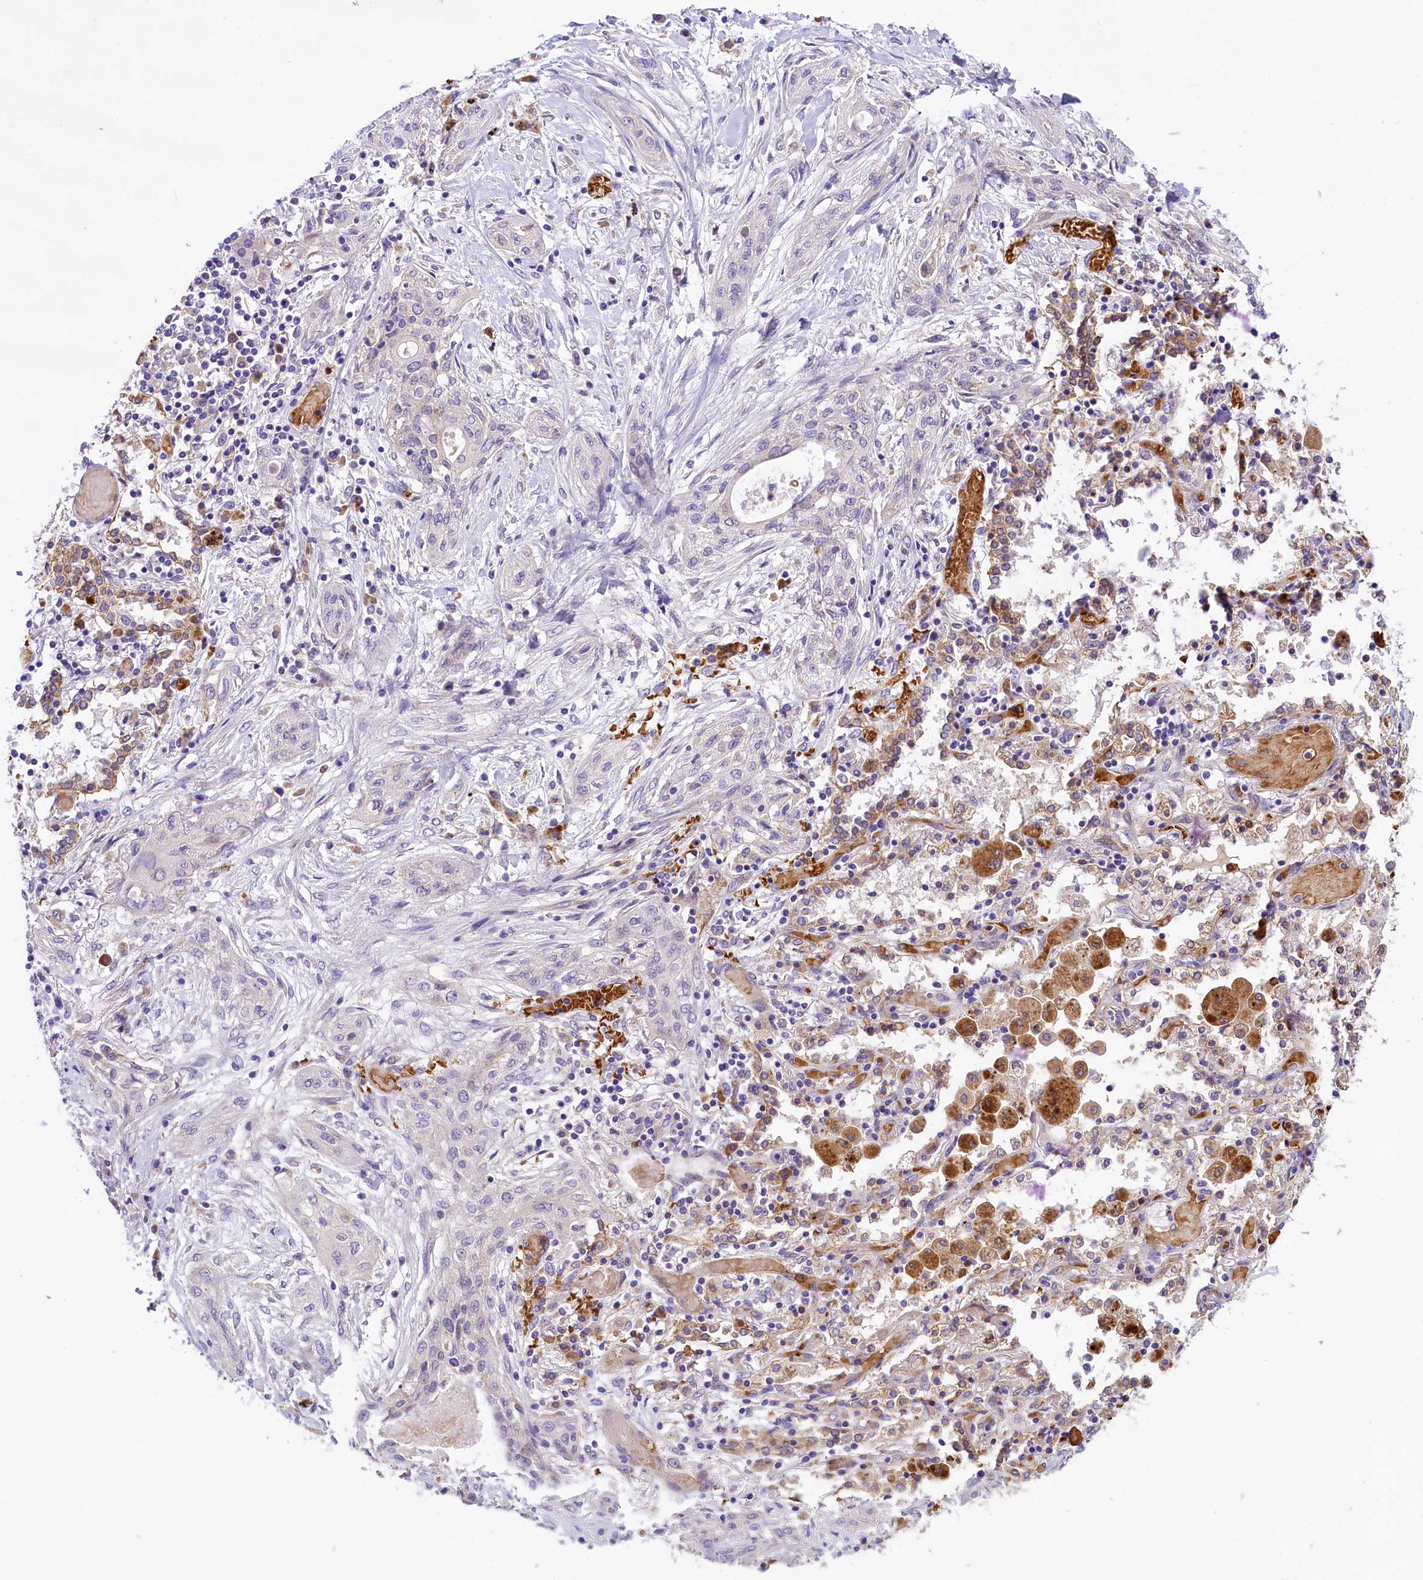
{"staining": {"intensity": "negative", "quantity": "none", "location": "none"}, "tissue": "lung cancer", "cell_type": "Tumor cells", "image_type": "cancer", "snomed": [{"axis": "morphology", "description": "Squamous cell carcinoma, NOS"}, {"axis": "topography", "description": "Lung"}], "caption": "Tumor cells are negative for protein expression in human lung cancer (squamous cell carcinoma).", "gene": "LARP4", "patient": {"sex": "female", "age": 47}}